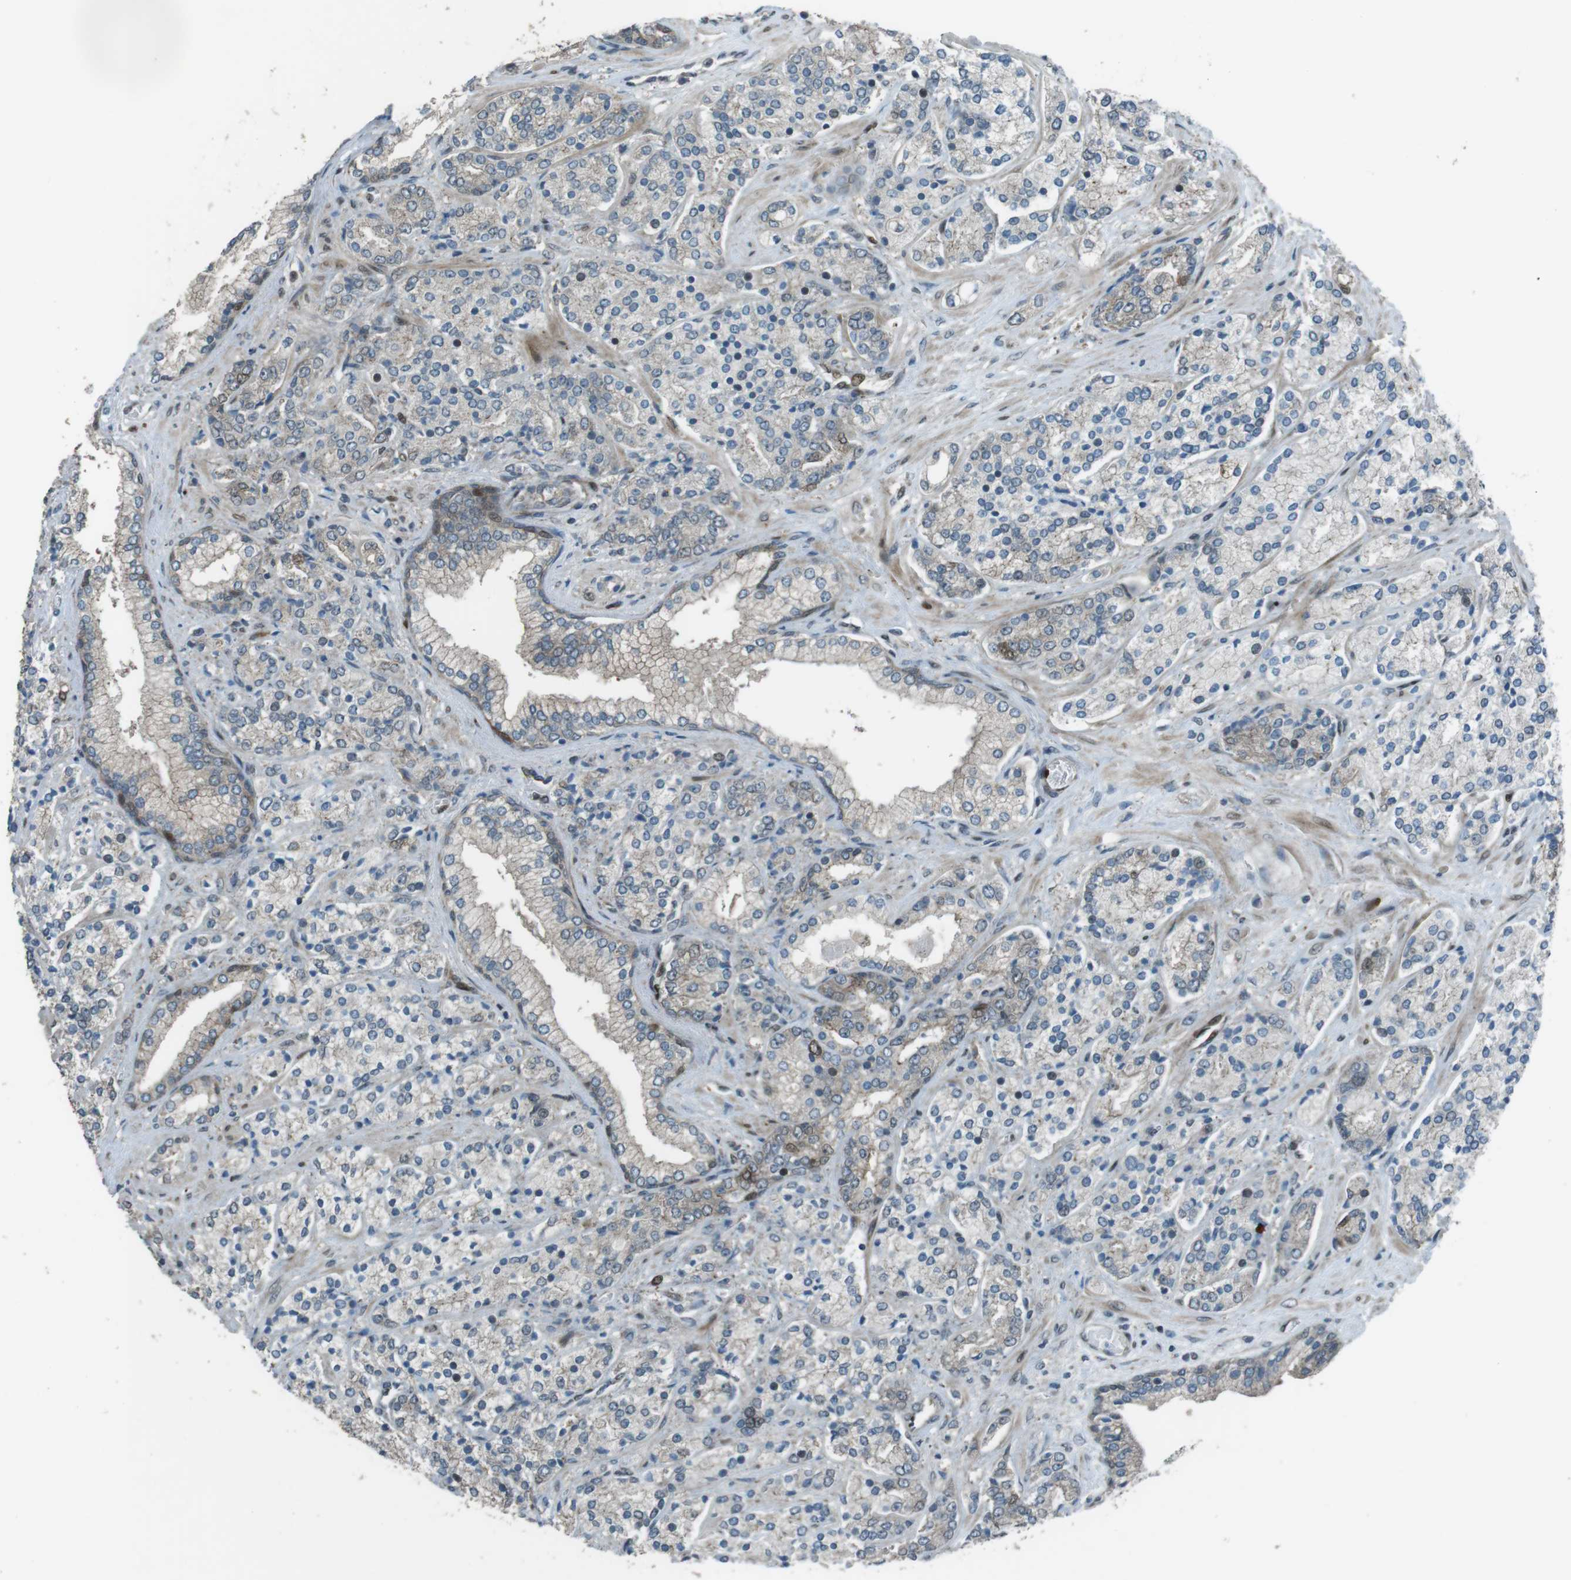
{"staining": {"intensity": "negative", "quantity": "none", "location": "none"}, "tissue": "prostate cancer", "cell_type": "Tumor cells", "image_type": "cancer", "snomed": [{"axis": "morphology", "description": "Adenocarcinoma, High grade"}, {"axis": "topography", "description": "Prostate"}], "caption": "Immunohistochemistry (IHC) micrograph of neoplastic tissue: adenocarcinoma (high-grade) (prostate) stained with DAB (3,3'-diaminobenzidine) reveals no significant protein staining in tumor cells. (DAB (3,3'-diaminobenzidine) immunohistochemistry, high magnification).", "gene": "ZNF330", "patient": {"sex": "male", "age": 71}}